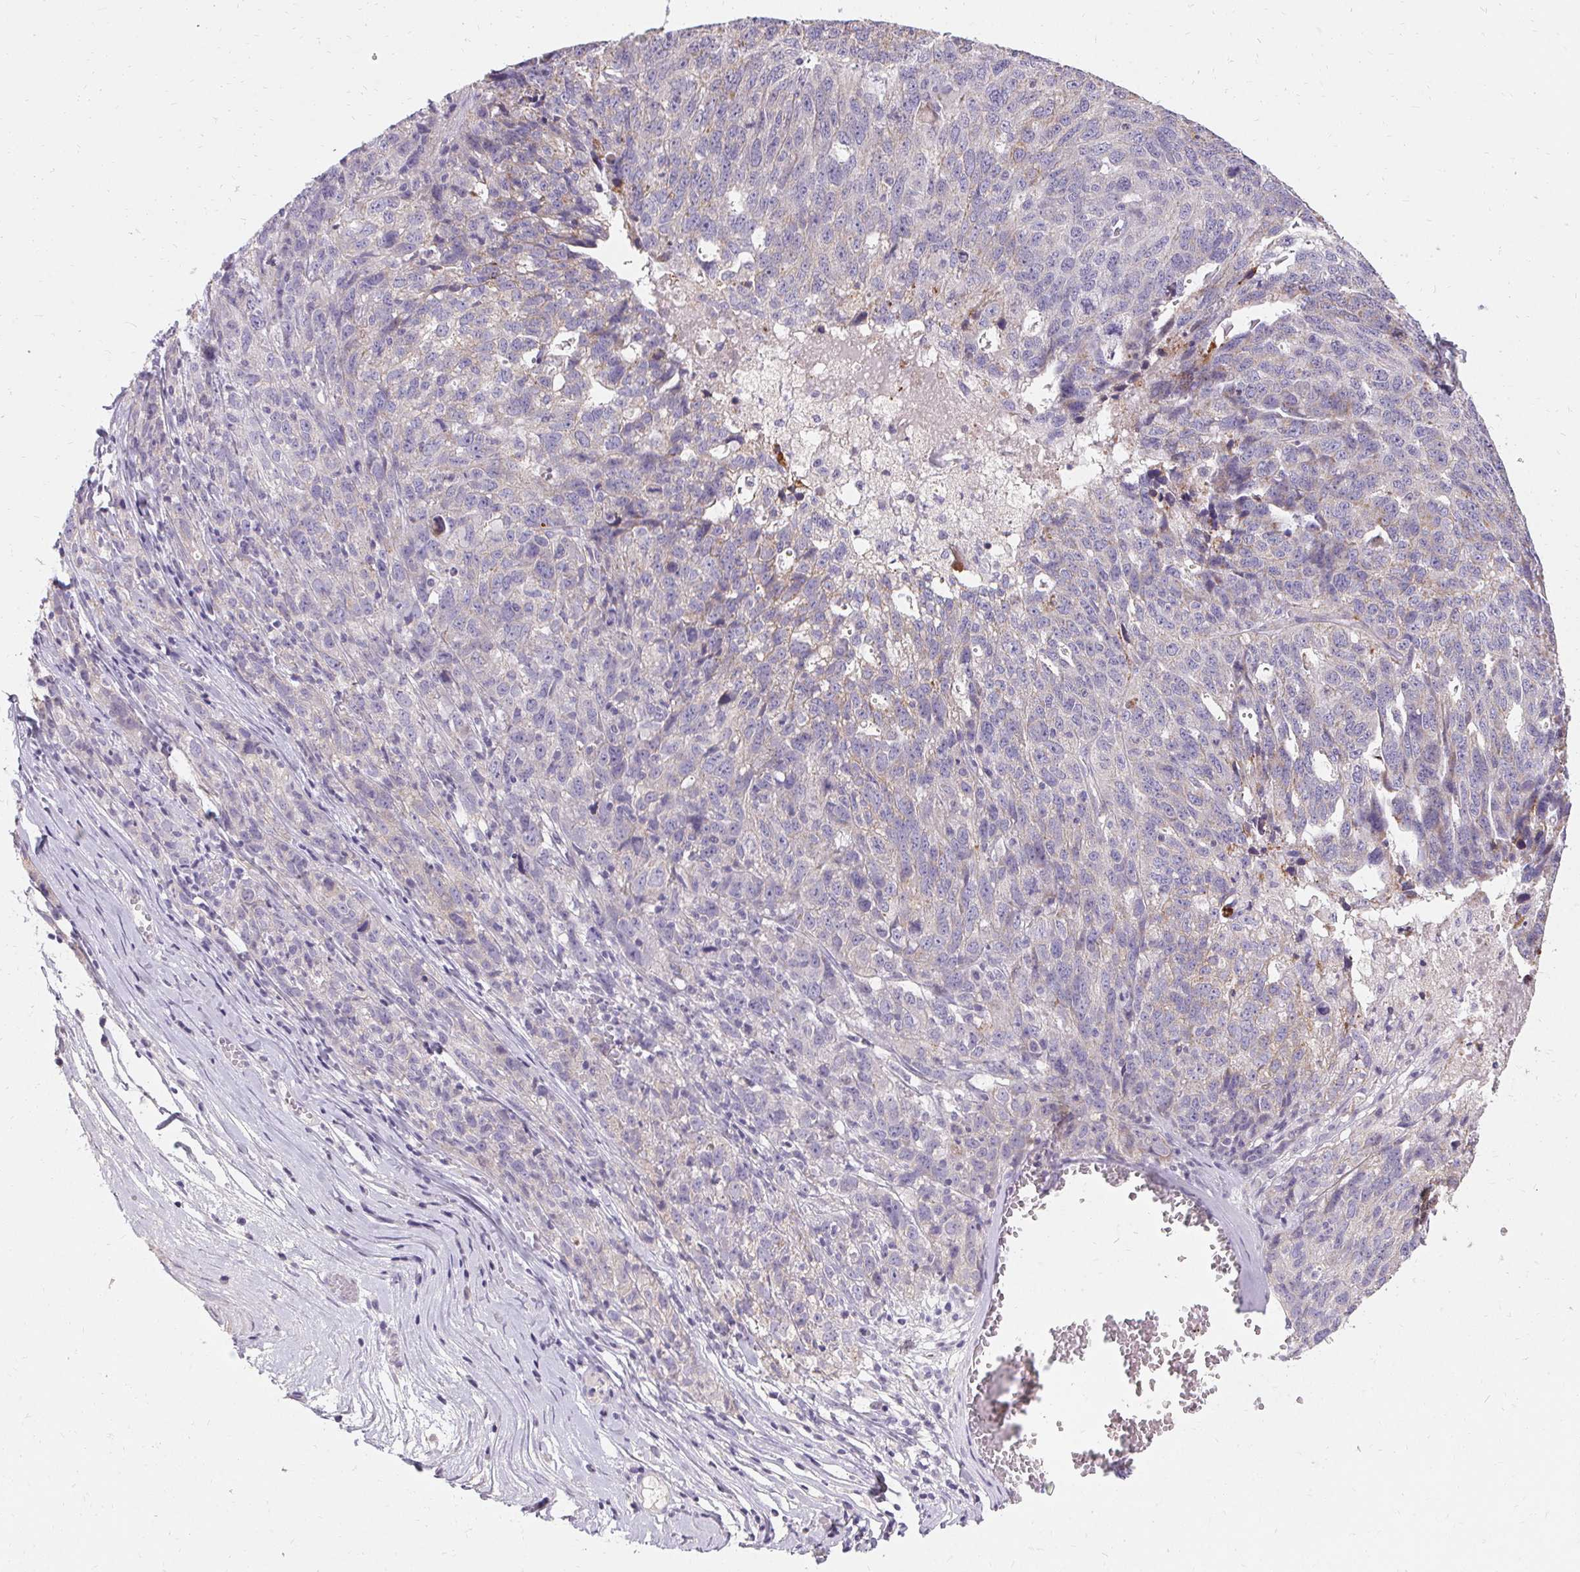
{"staining": {"intensity": "weak", "quantity": "<25%", "location": "cytoplasmic/membranous"}, "tissue": "ovarian cancer", "cell_type": "Tumor cells", "image_type": "cancer", "snomed": [{"axis": "morphology", "description": "Cystadenocarcinoma, serous, NOS"}, {"axis": "topography", "description": "Ovary"}], "caption": "IHC micrograph of human ovarian cancer (serous cystadenocarcinoma) stained for a protein (brown), which reveals no positivity in tumor cells.", "gene": "TRIP13", "patient": {"sex": "female", "age": 71}}